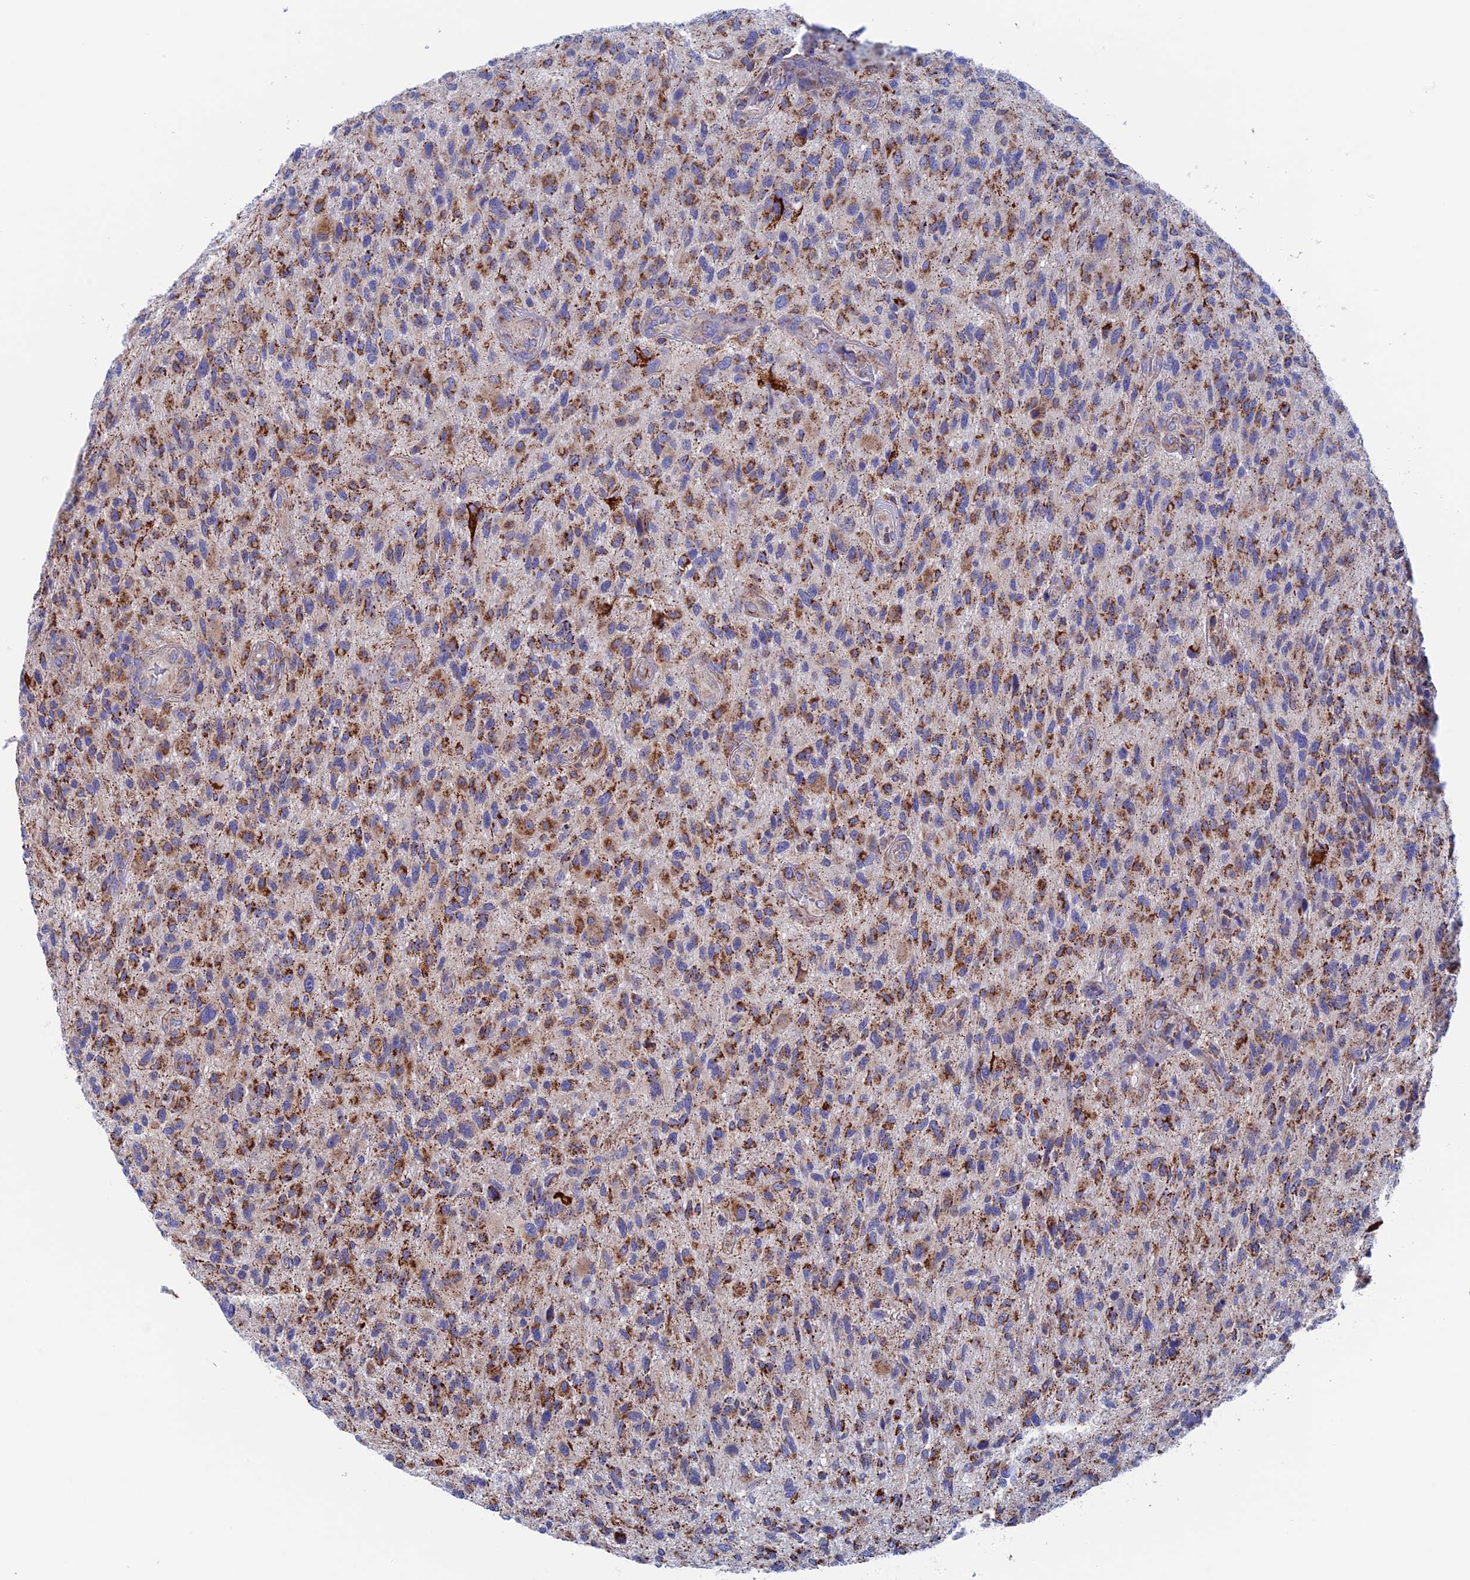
{"staining": {"intensity": "strong", "quantity": "25%-75%", "location": "cytoplasmic/membranous"}, "tissue": "glioma", "cell_type": "Tumor cells", "image_type": "cancer", "snomed": [{"axis": "morphology", "description": "Glioma, malignant, High grade"}, {"axis": "topography", "description": "Brain"}], "caption": "Glioma stained for a protein (brown) shows strong cytoplasmic/membranous positive staining in approximately 25%-75% of tumor cells.", "gene": "WDR83", "patient": {"sex": "male", "age": 47}}